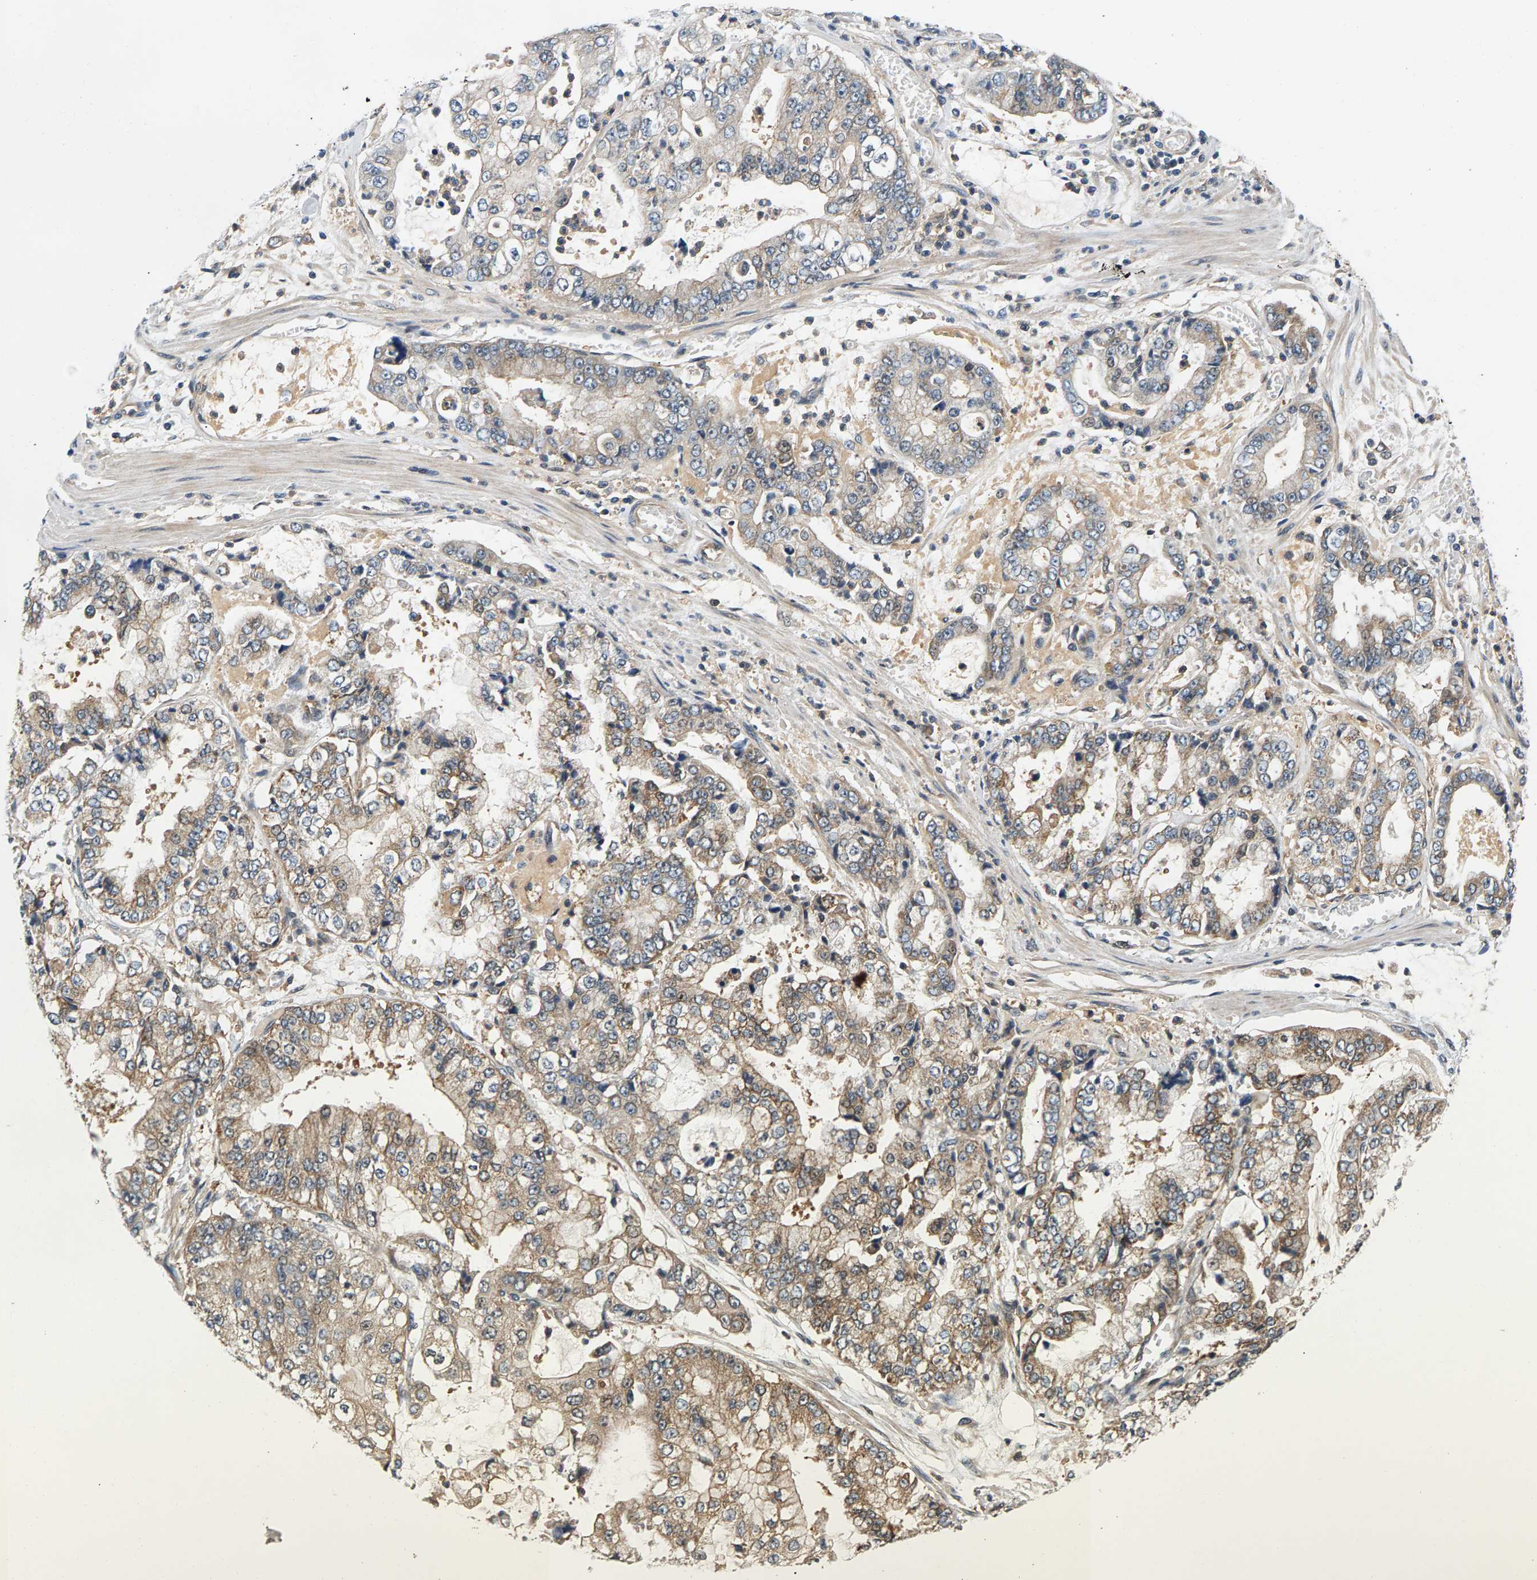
{"staining": {"intensity": "weak", "quantity": "25%-75%", "location": "cytoplasmic/membranous"}, "tissue": "stomach cancer", "cell_type": "Tumor cells", "image_type": "cancer", "snomed": [{"axis": "morphology", "description": "Adenocarcinoma, NOS"}, {"axis": "topography", "description": "Stomach"}], "caption": "IHC of human stomach cancer demonstrates low levels of weak cytoplasmic/membranous positivity in about 25%-75% of tumor cells.", "gene": "FAM78A", "patient": {"sex": "male", "age": 76}}